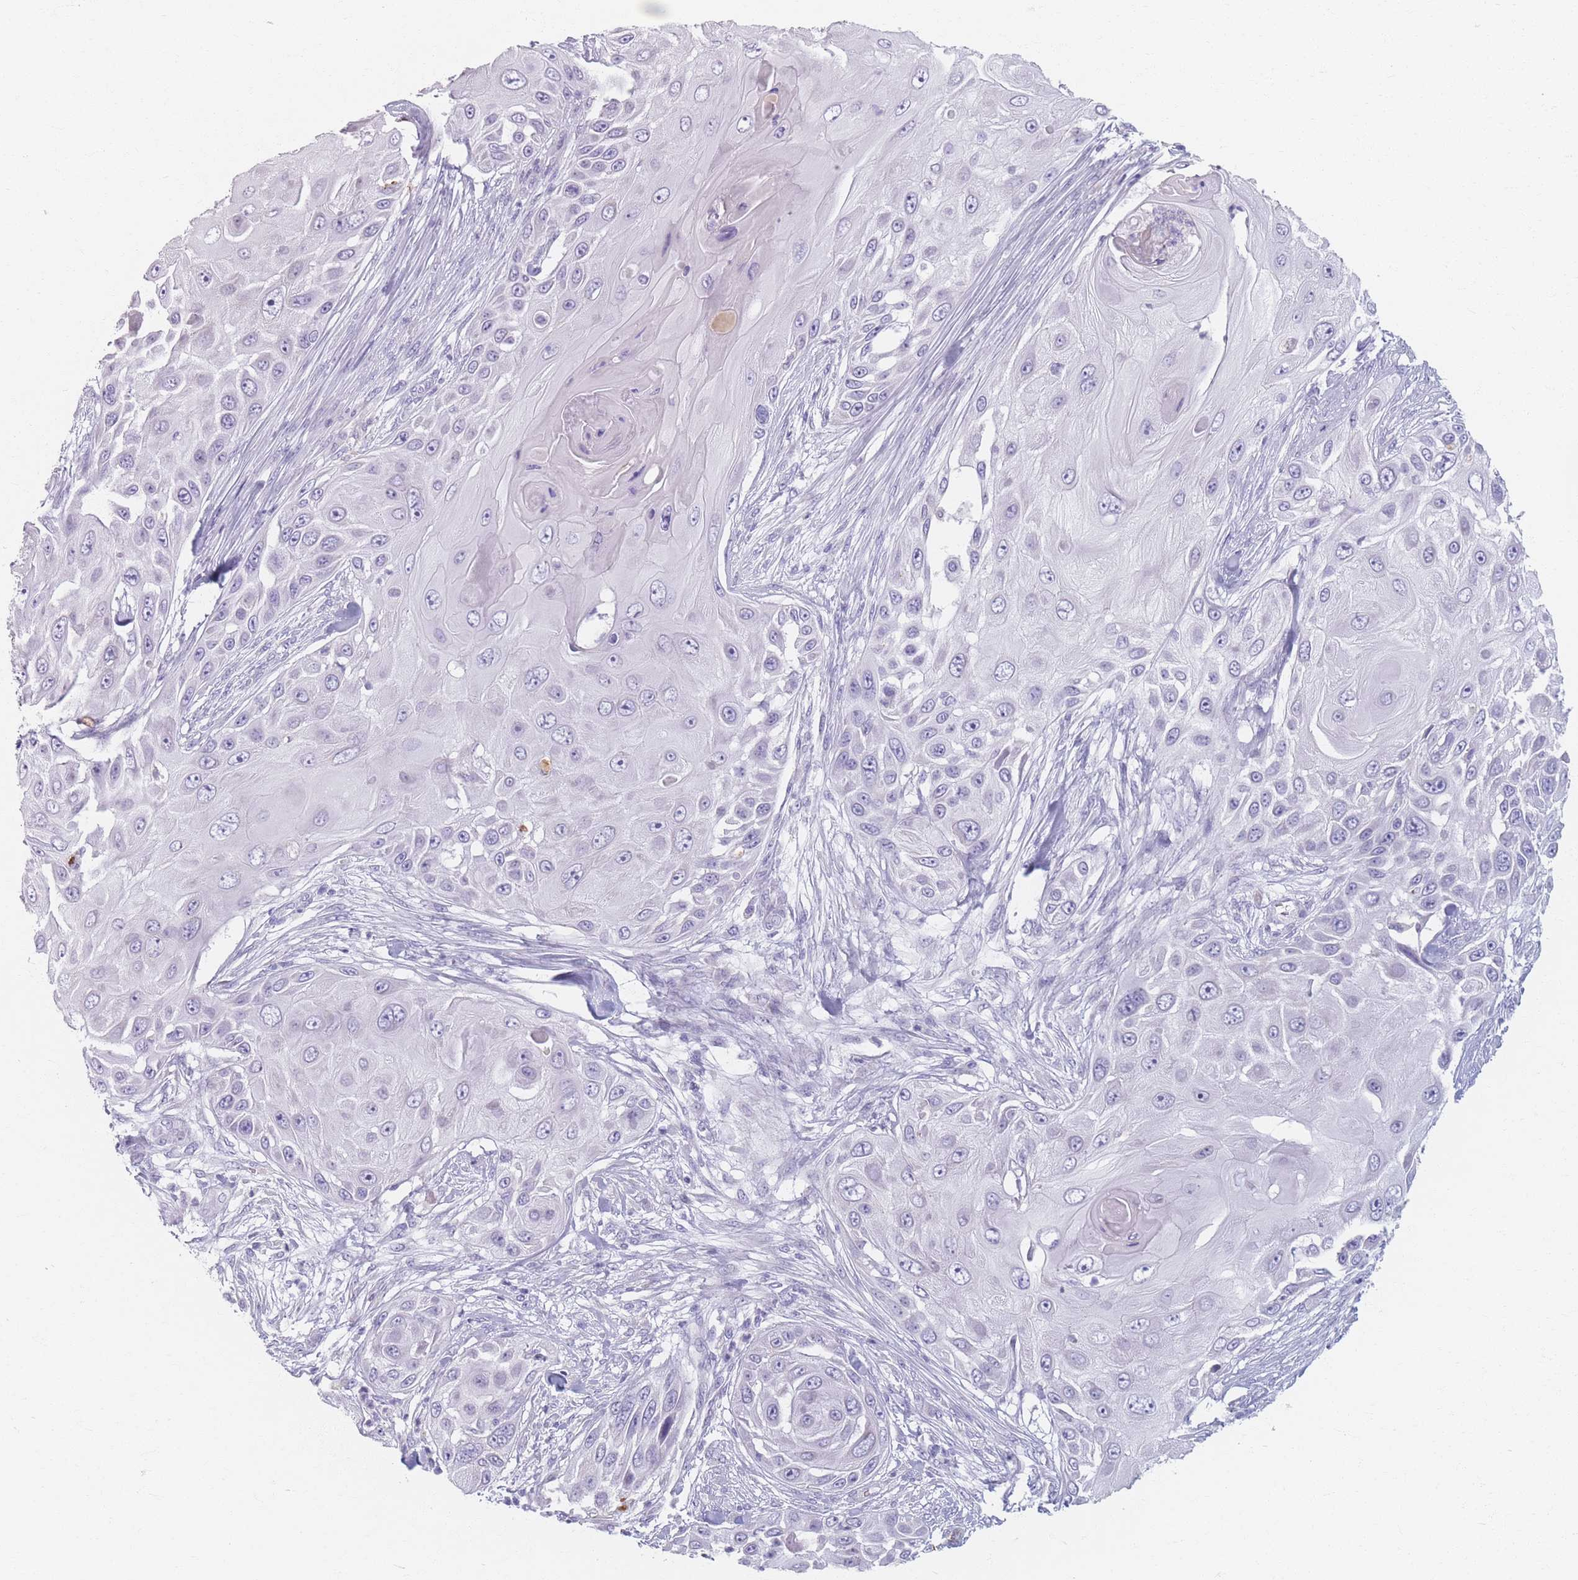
{"staining": {"intensity": "negative", "quantity": "none", "location": "none"}, "tissue": "skin cancer", "cell_type": "Tumor cells", "image_type": "cancer", "snomed": [{"axis": "morphology", "description": "Squamous cell carcinoma, NOS"}, {"axis": "topography", "description": "Skin"}], "caption": "Skin cancer (squamous cell carcinoma) stained for a protein using immunohistochemistry shows no expression tumor cells.", "gene": "PIGM", "patient": {"sex": "female", "age": 44}}